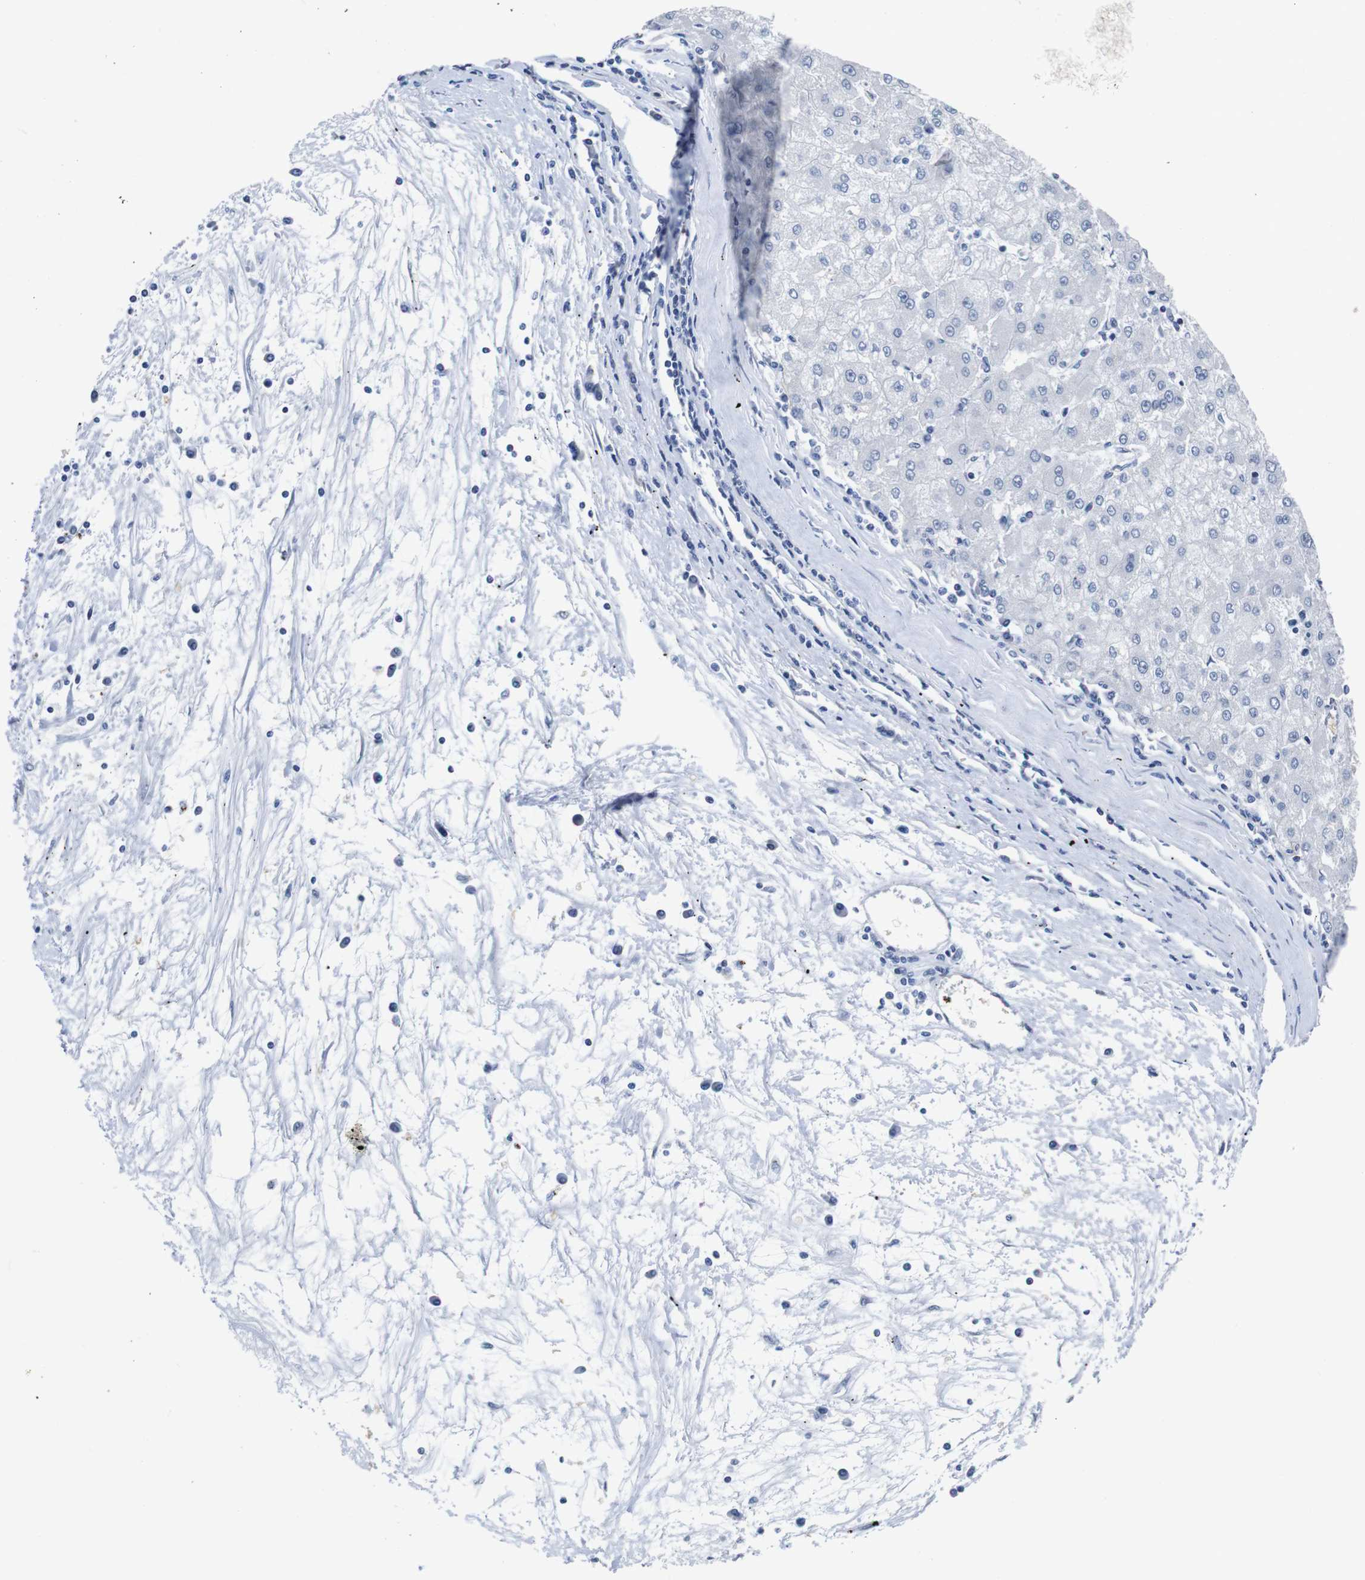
{"staining": {"intensity": "negative", "quantity": "none", "location": "none"}, "tissue": "liver cancer", "cell_type": "Tumor cells", "image_type": "cancer", "snomed": [{"axis": "morphology", "description": "Carcinoma, Hepatocellular, NOS"}, {"axis": "topography", "description": "Liver"}], "caption": "Human hepatocellular carcinoma (liver) stained for a protein using immunohistochemistry shows no staining in tumor cells.", "gene": "SOCS3", "patient": {"sex": "male", "age": 72}}